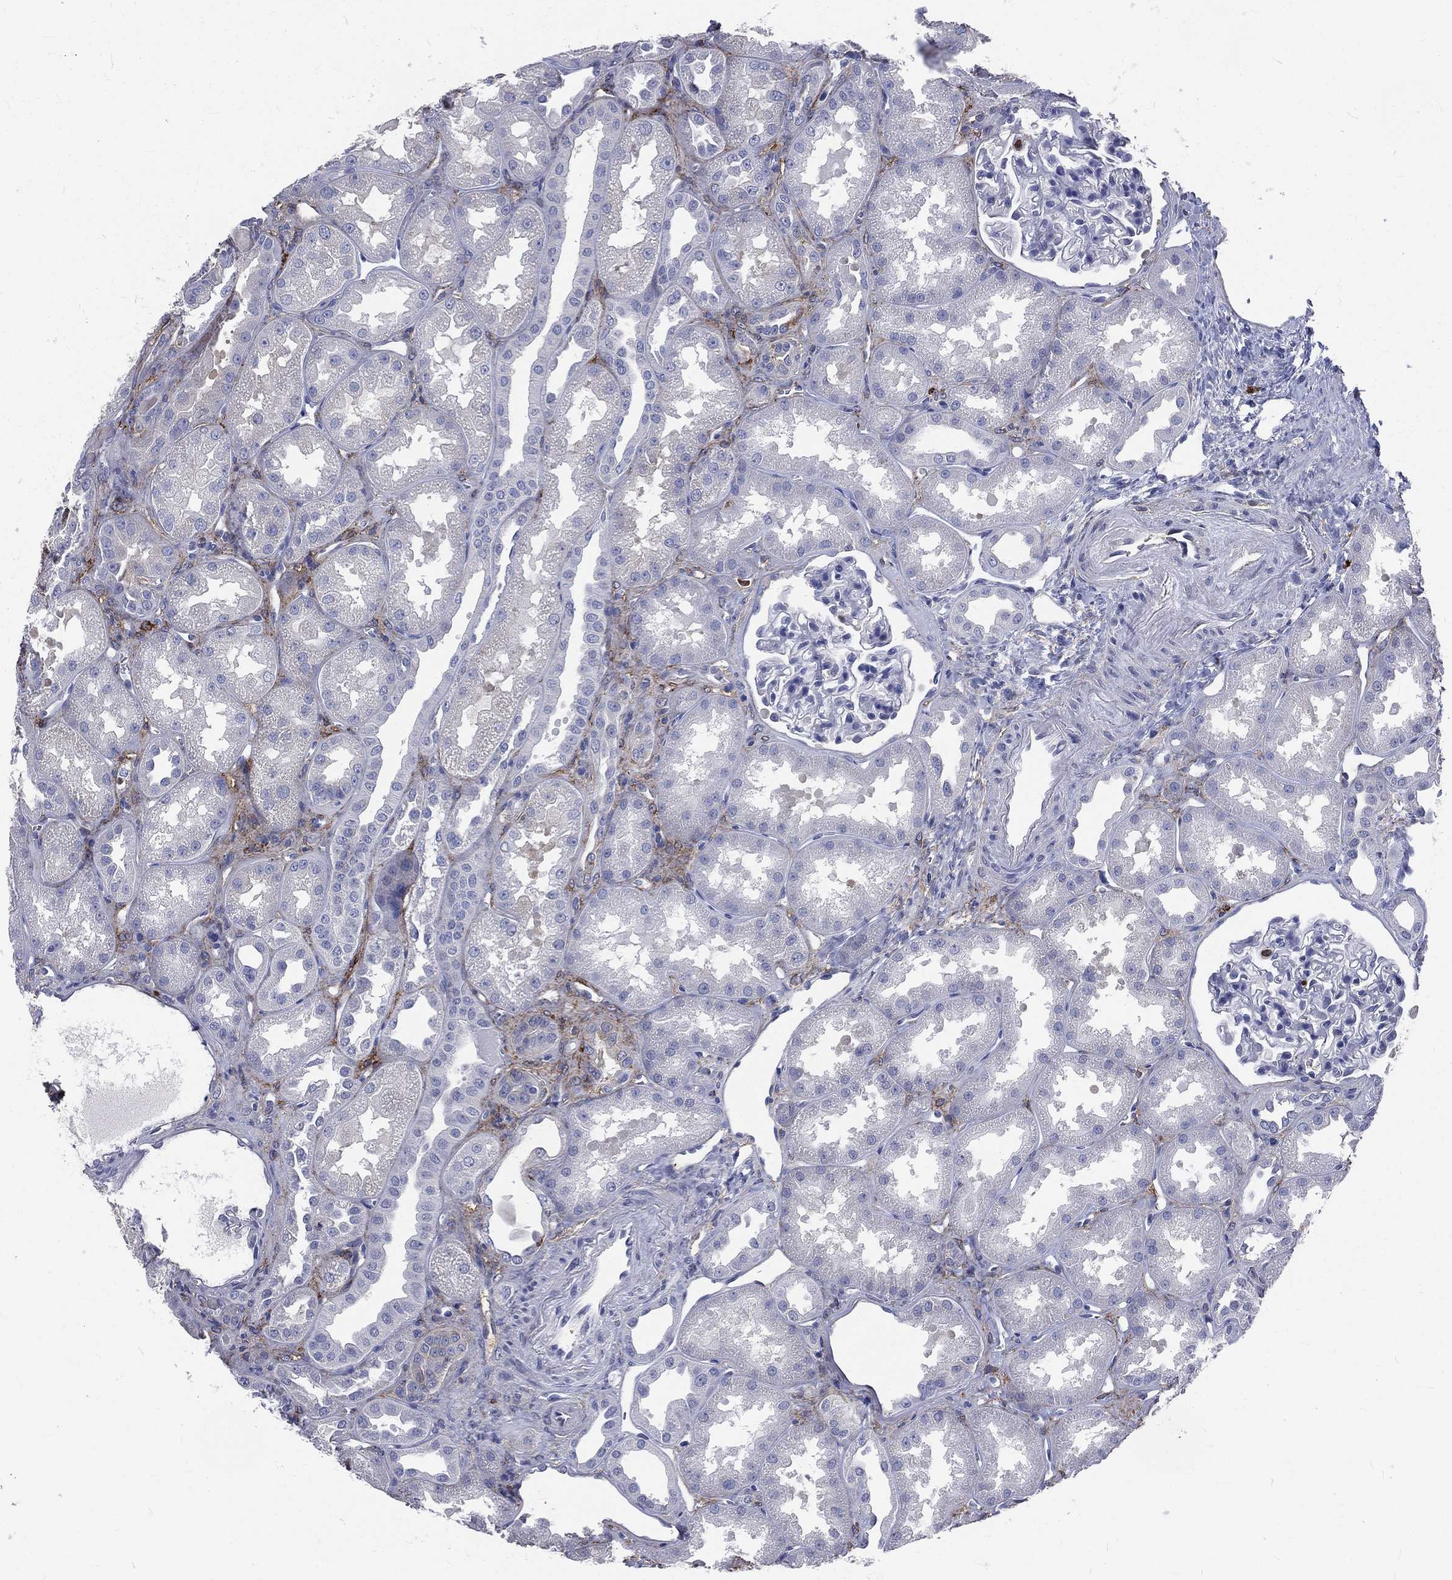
{"staining": {"intensity": "negative", "quantity": "none", "location": "none"}, "tissue": "kidney", "cell_type": "Cells in glomeruli", "image_type": "normal", "snomed": [{"axis": "morphology", "description": "Normal tissue, NOS"}, {"axis": "topography", "description": "Kidney"}], "caption": "DAB (3,3'-diaminobenzidine) immunohistochemical staining of unremarkable human kidney reveals no significant expression in cells in glomeruli. (Stains: DAB (3,3'-diaminobenzidine) immunohistochemistry (IHC) with hematoxylin counter stain, Microscopy: brightfield microscopy at high magnification).", "gene": "BASP1", "patient": {"sex": "male", "age": 61}}